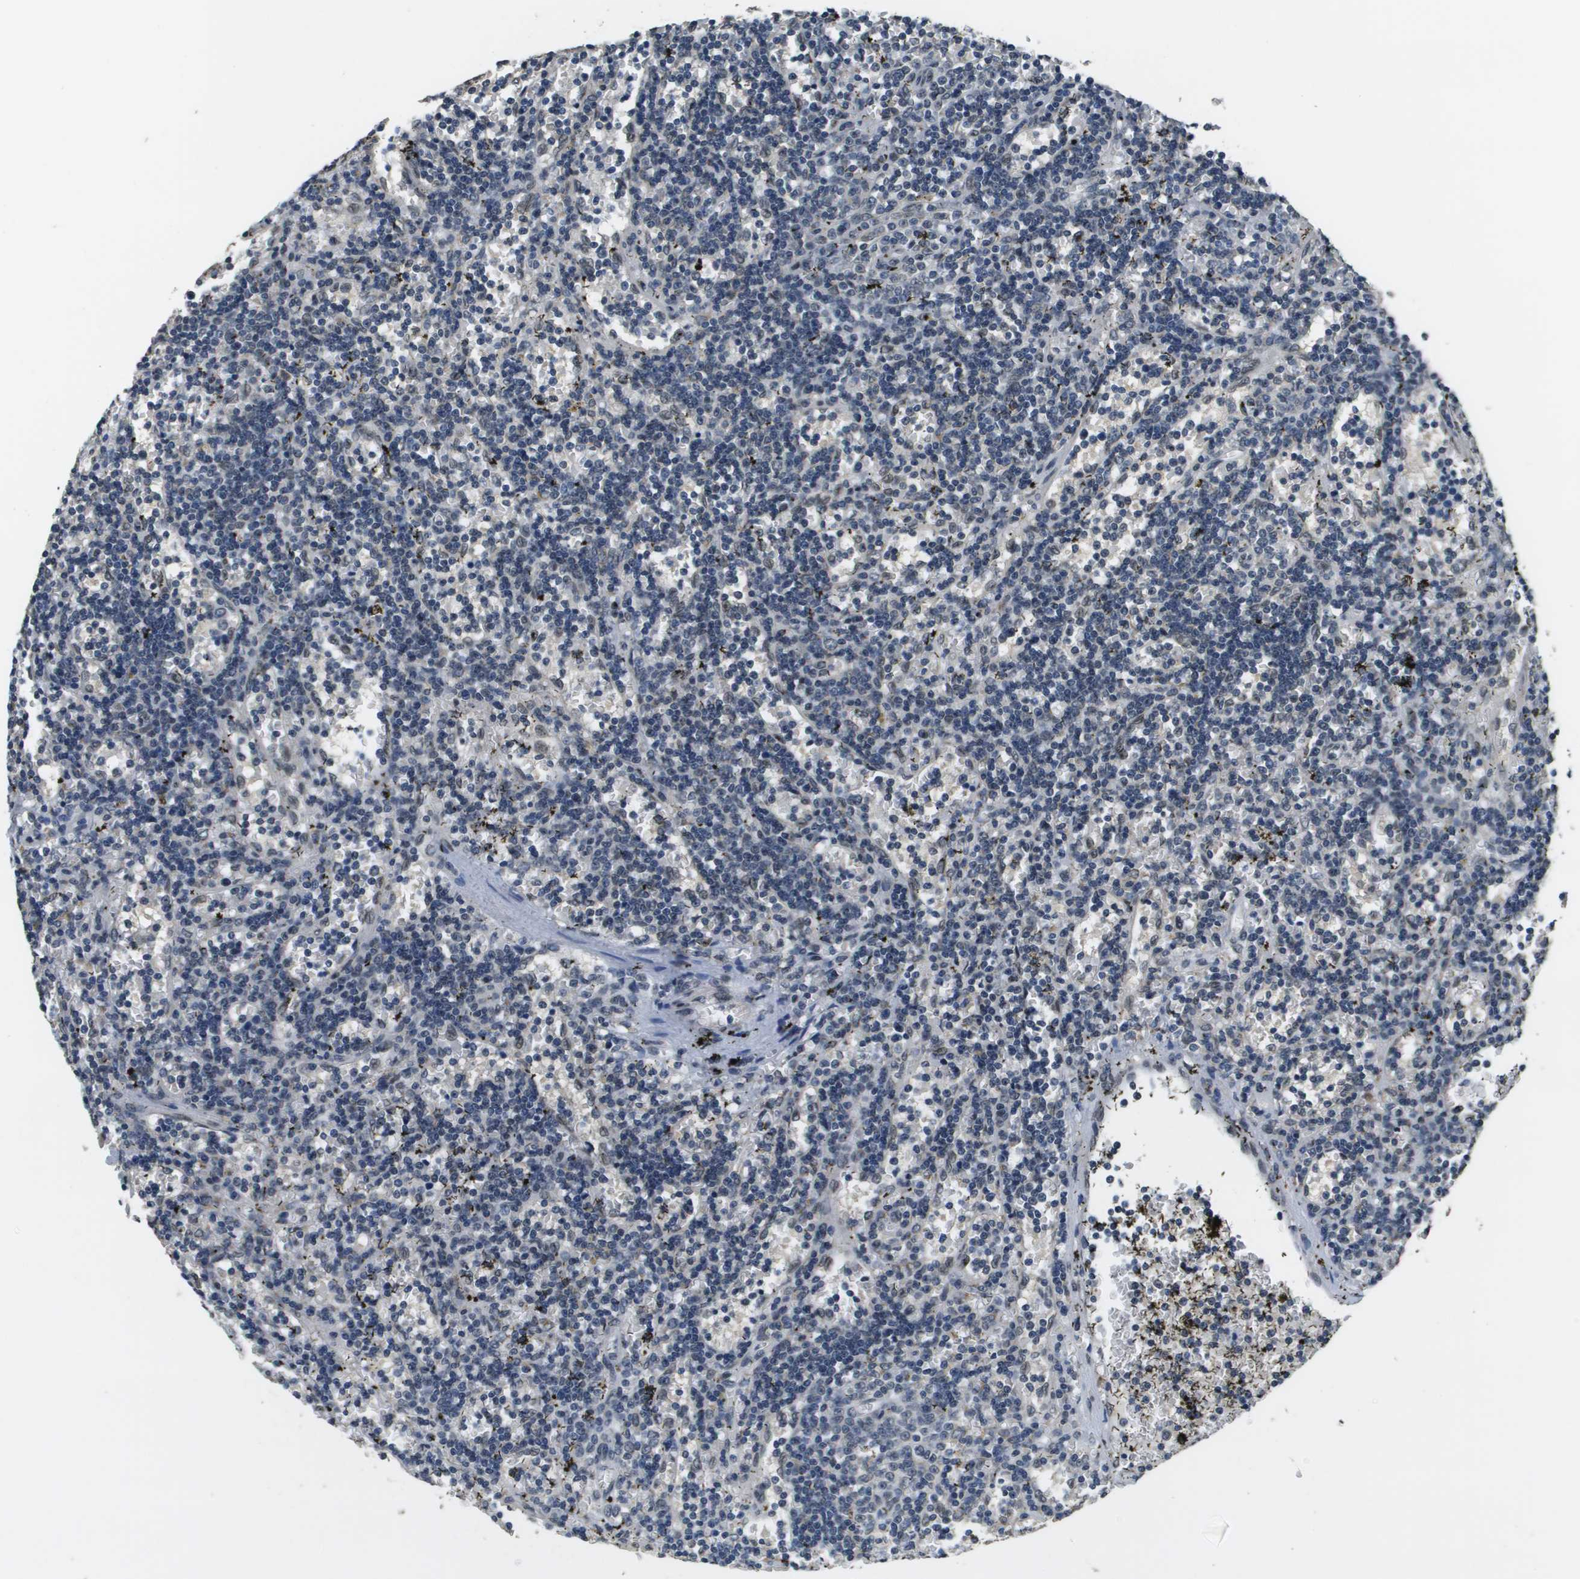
{"staining": {"intensity": "negative", "quantity": "none", "location": "none"}, "tissue": "lymphoma", "cell_type": "Tumor cells", "image_type": "cancer", "snomed": [{"axis": "morphology", "description": "Malignant lymphoma, non-Hodgkin's type, Low grade"}, {"axis": "topography", "description": "Spleen"}], "caption": "An IHC image of low-grade malignant lymphoma, non-Hodgkin's type is shown. There is no staining in tumor cells of low-grade malignant lymphoma, non-Hodgkin's type.", "gene": "FANCC", "patient": {"sex": "male", "age": 60}}